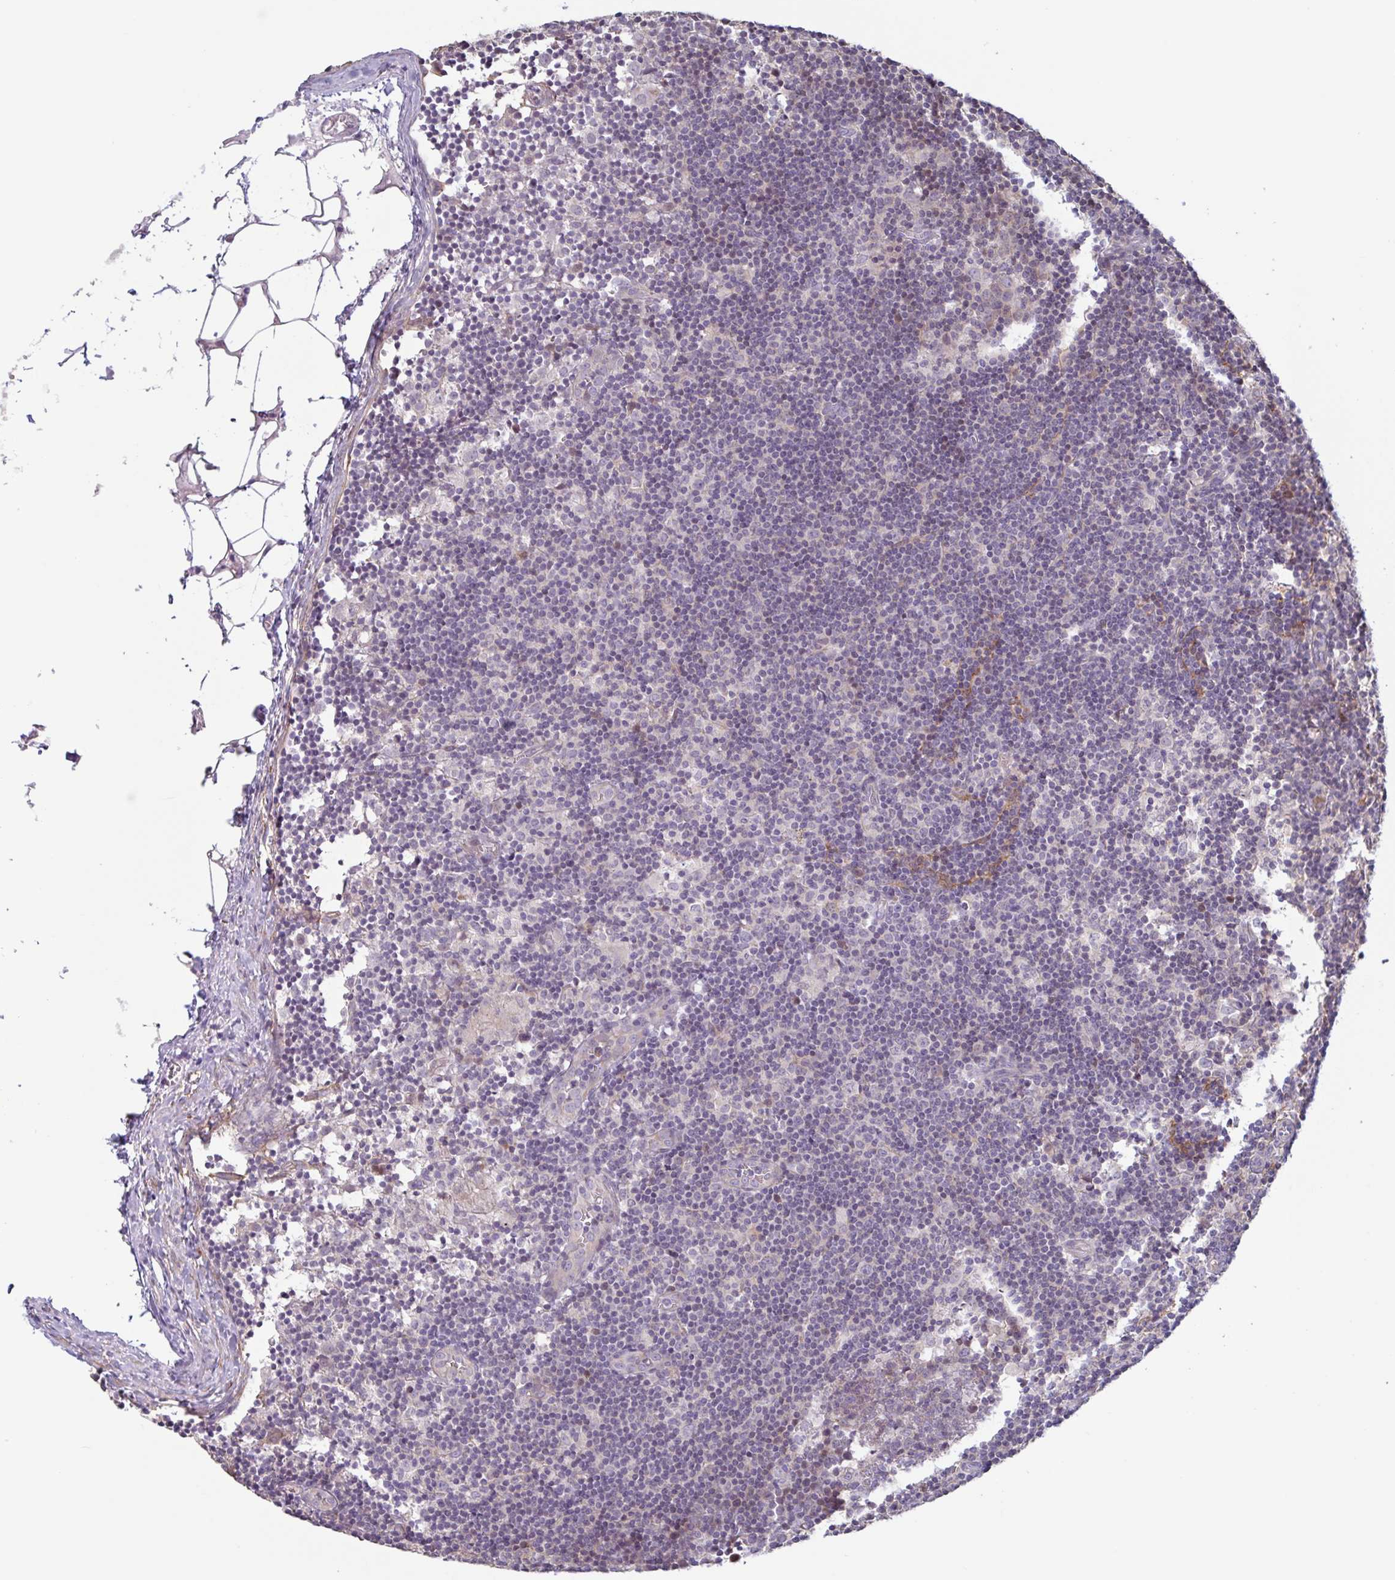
{"staining": {"intensity": "weak", "quantity": "<25%", "location": "cytoplasmic/membranous"}, "tissue": "lymph node", "cell_type": "Germinal center cells", "image_type": "normal", "snomed": [{"axis": "morphology", "description": "Normal tissue, NOS"}, {"axis": "topography", "description": "Lymph node"}], "caption": "High power microscopy micrograph of an immunohistochemistry photomicrograph of normal lymph node, revealing no significant expression in germinal center cells.", "gene": "MYH10", "patient": {"sex": "female", "age": 45}}